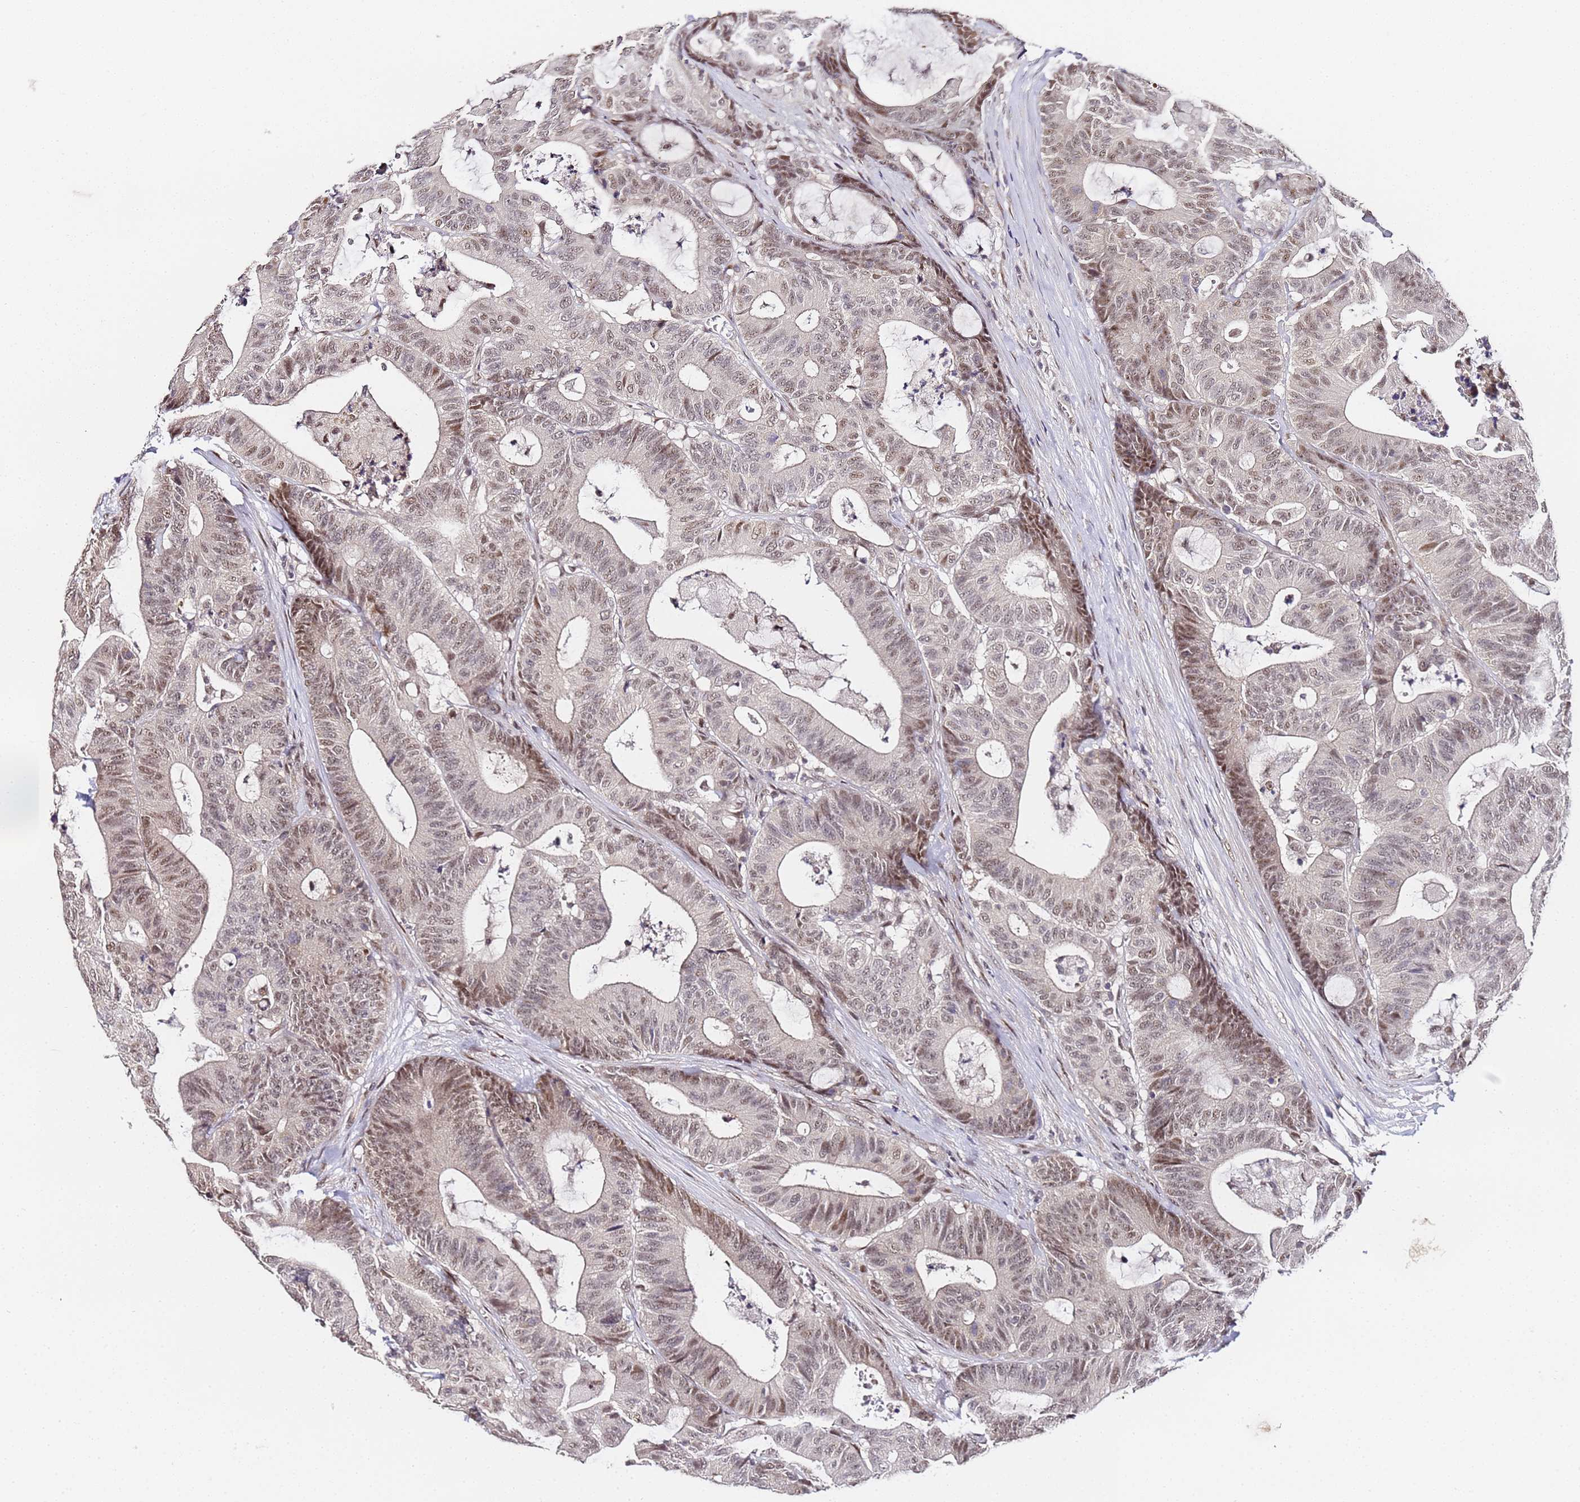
{"staining": {"intensity": "moderate", "quantity": ">75%", "location": "nuclear"}, "tissue": "colorectal cancer", "cell_type": "Tumor cells", "image_type": "cancer", "snomed": [{"axis": "morphology", "description": "Adenocarcinoma, NOS"}, {"axis": "topography", "description": "Colon"}], "caption": "Protein staining exhibits moderate nuclear staining in about >75% of tumor cells in colorectal cancer (adenocarcinoma).", "gene": "LSM3", "patient": {"sex": "female", "age": 84}}